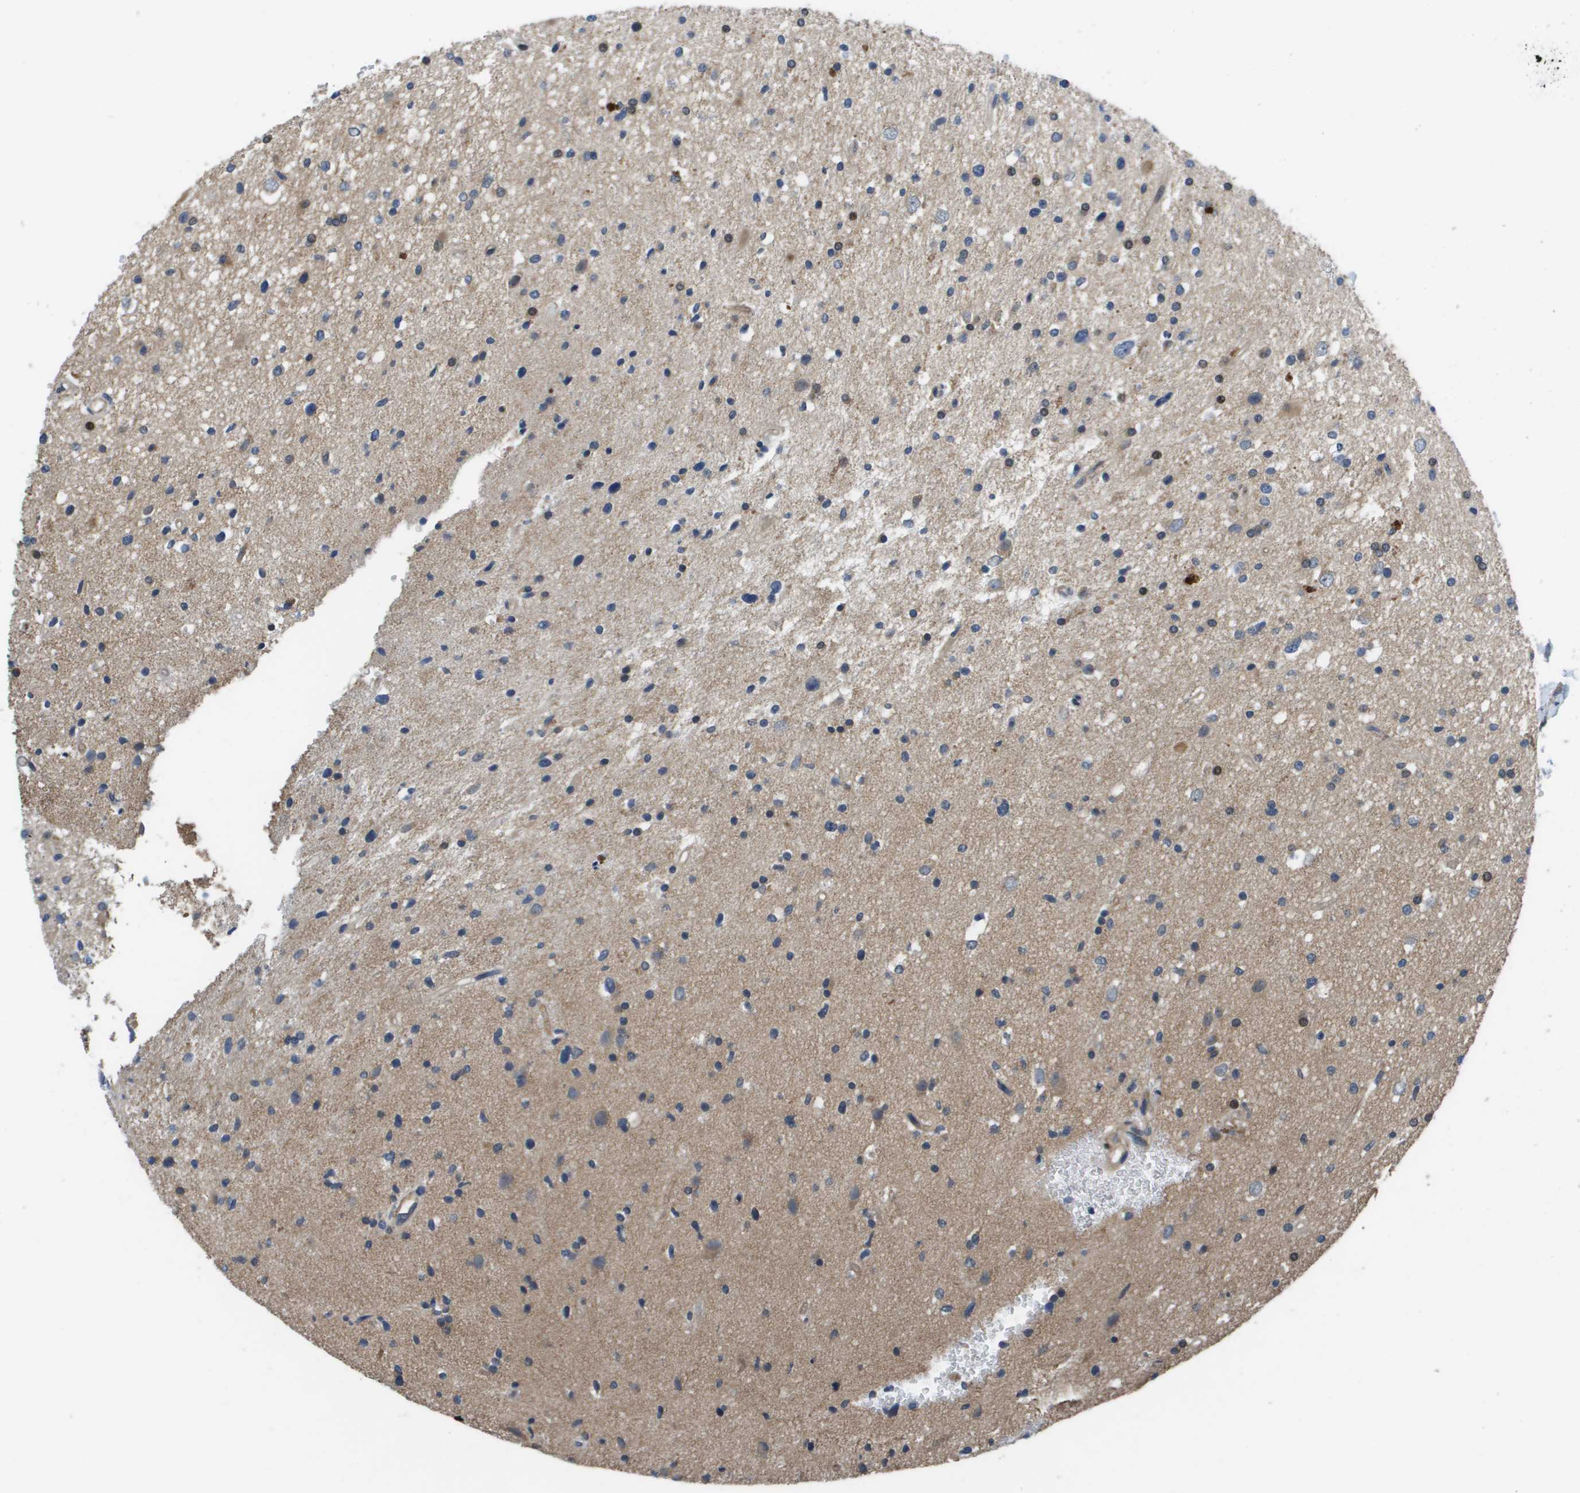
{"staining": {"intensity": "negative", "quantity": "none", "location": "none"}, "tissue": "glioma", "cell_type": "Tumor cells", "image_type": "cancer", "snomed": [{"axis": "morphology", "description": "Glioma, malignant, High grade"}, {"axis": "topography", "description": "Brain"}], "caption": "The histopathology image demonstrates no significant positivity in tumor cells of glioma.", "gene": "ENPP5", "patient": {"sex": "male", "age": 33}}